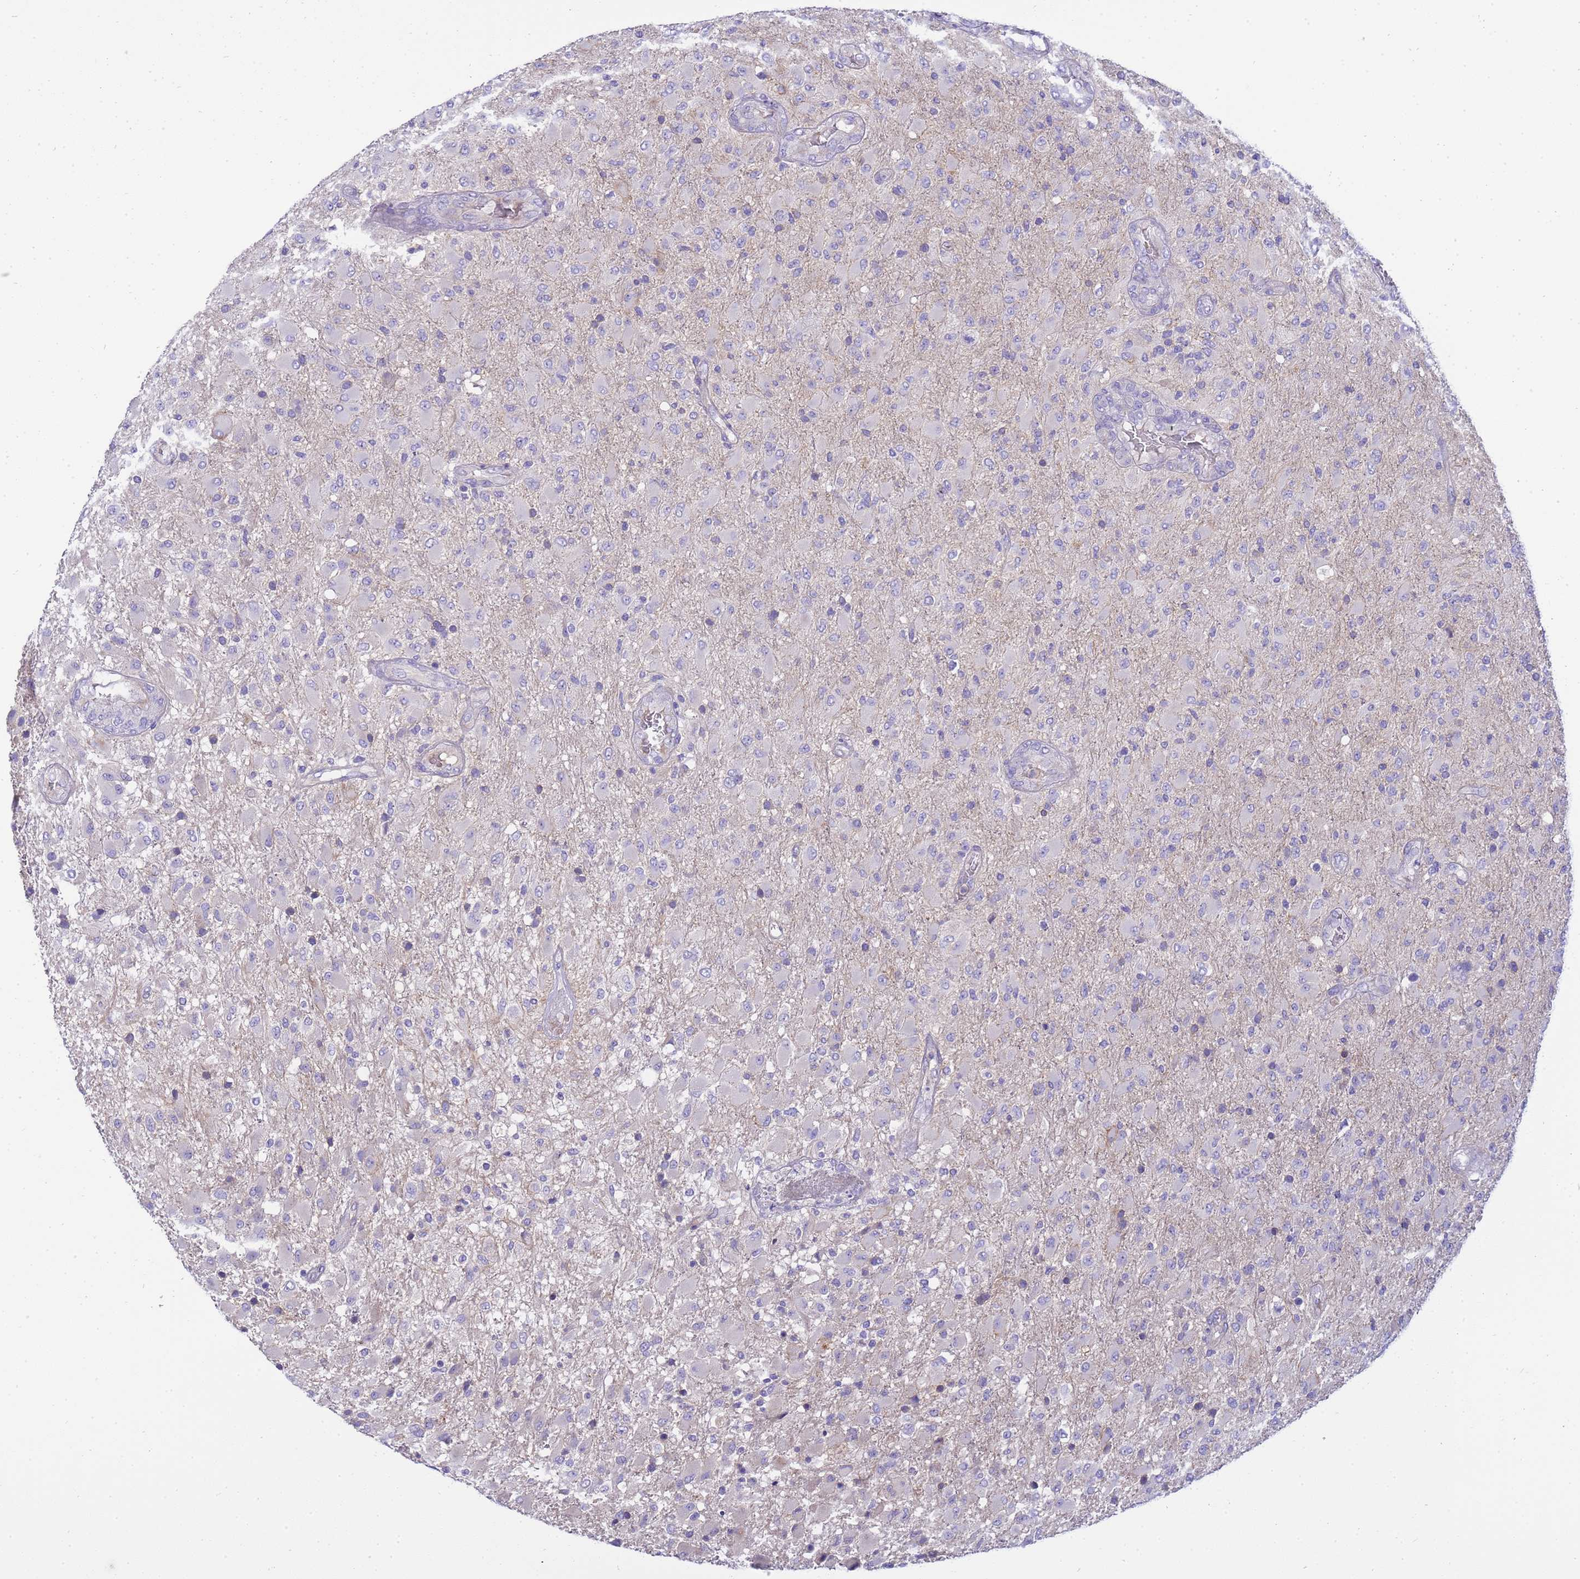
{"staining": {"intensity": "negative", "quantity": "none", "location": "none"}, "tissue": "glioma", "cell_type": "Tumor cells", "image_type": "cancer", "snomed": [{"axis": "morphology", "description": "Glioma, malignant, Low grade"}, {"axis": "topography", "description": "Brain"}], "caption": "There is no significant expression in tumor cells of low-grade glioma (malignant).", "gene": "RIPPLY2", "patient": {"sex": "male", "age": 65}}